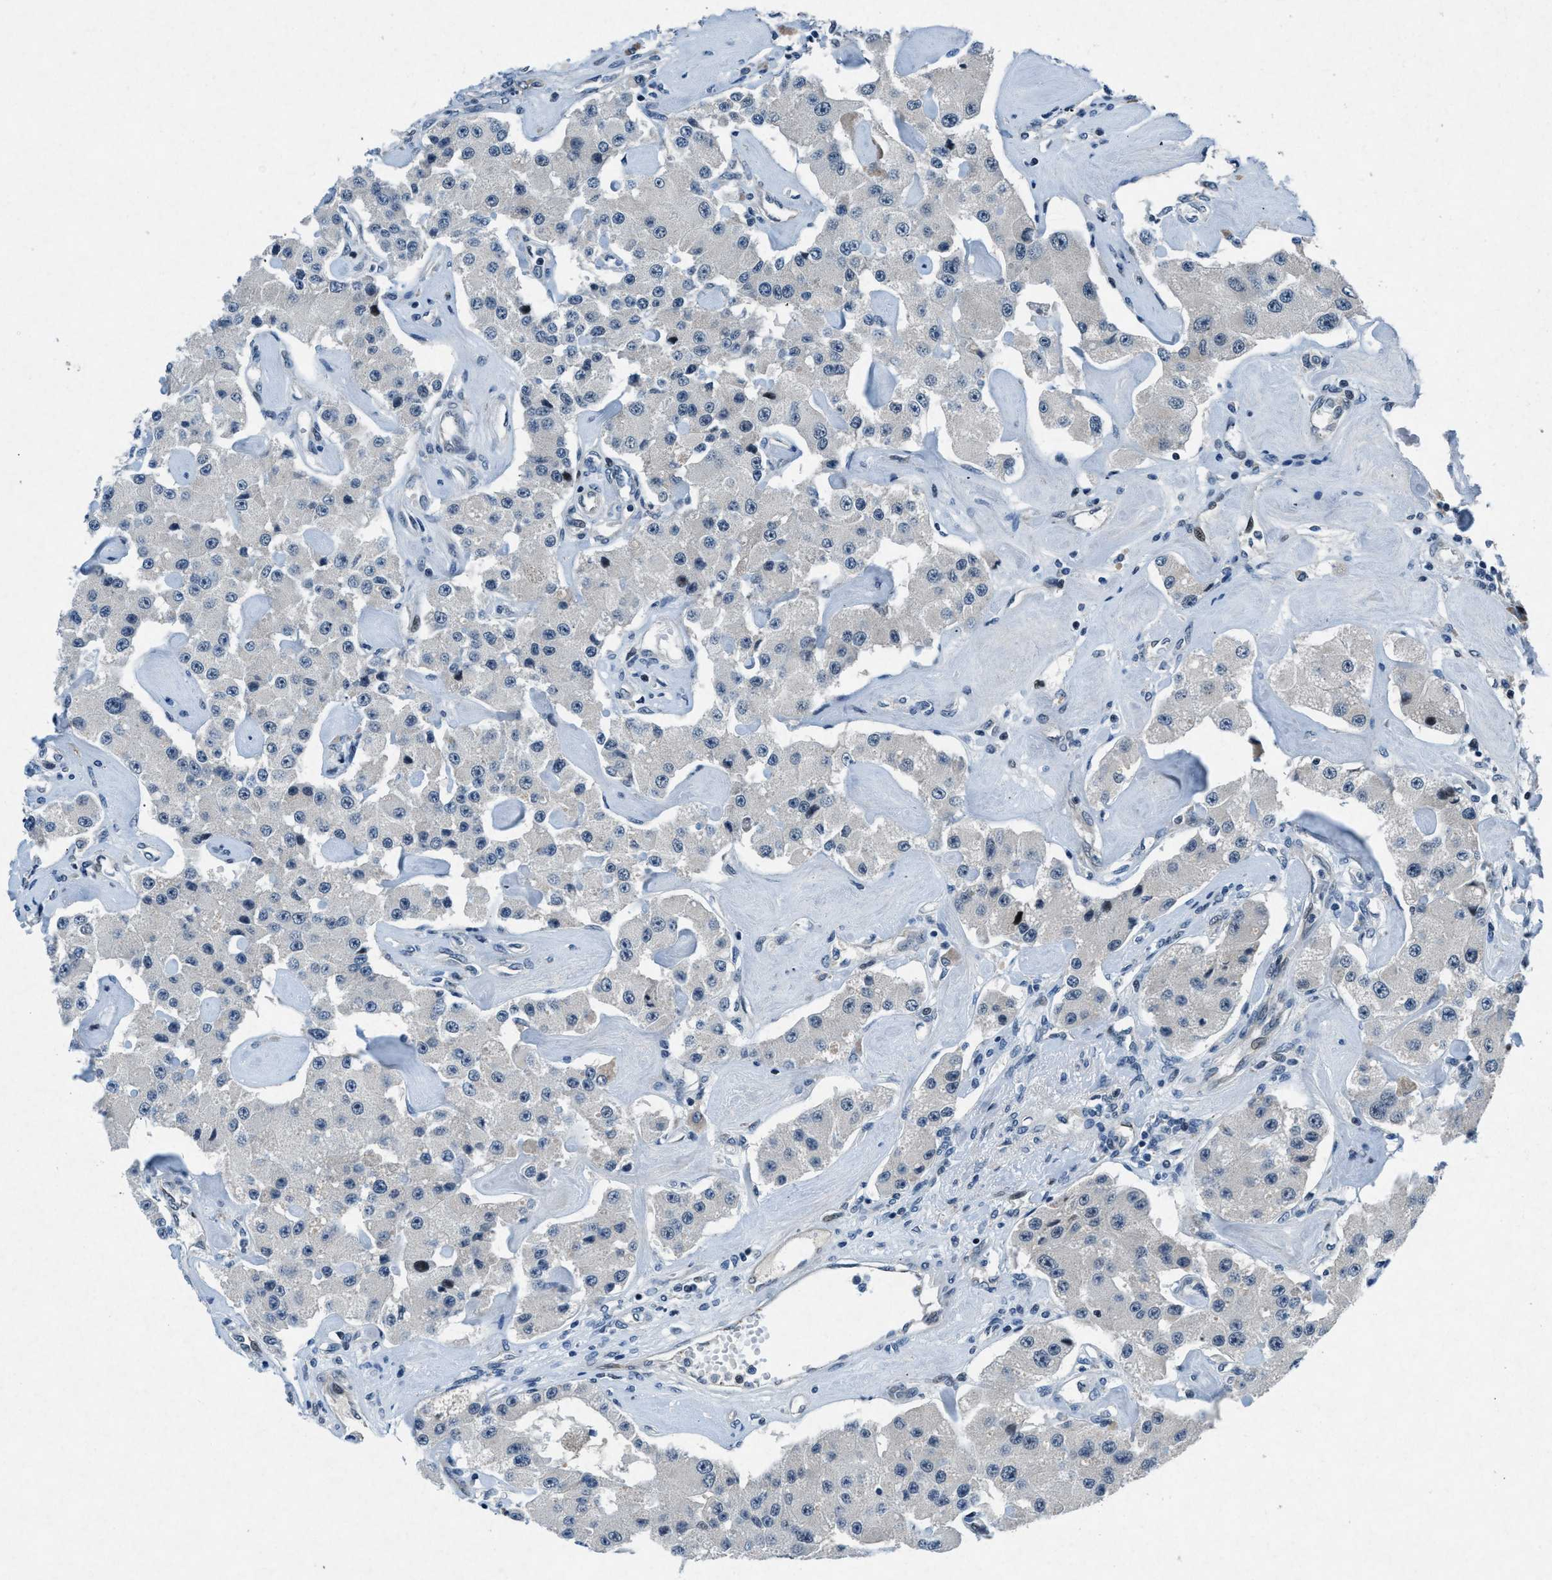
{"staining": {"intensity": "negative", "quantity": "none", "location": "none"}, "tissue": "carcinoid", "cell_type": "Tumor cells", "image_type": "cancer", "snomed": [{"axis": "morphology", "description": "Carcinoid, malignant, NOS"}, {"axis": "topography", "description": "Pancreas"}], "caption": "Immunohistochemistry of carcinoid displays no positivity in tumor cells.", "gene": "PHLDA1", "patient": {"sex": "male", "age": 41}}